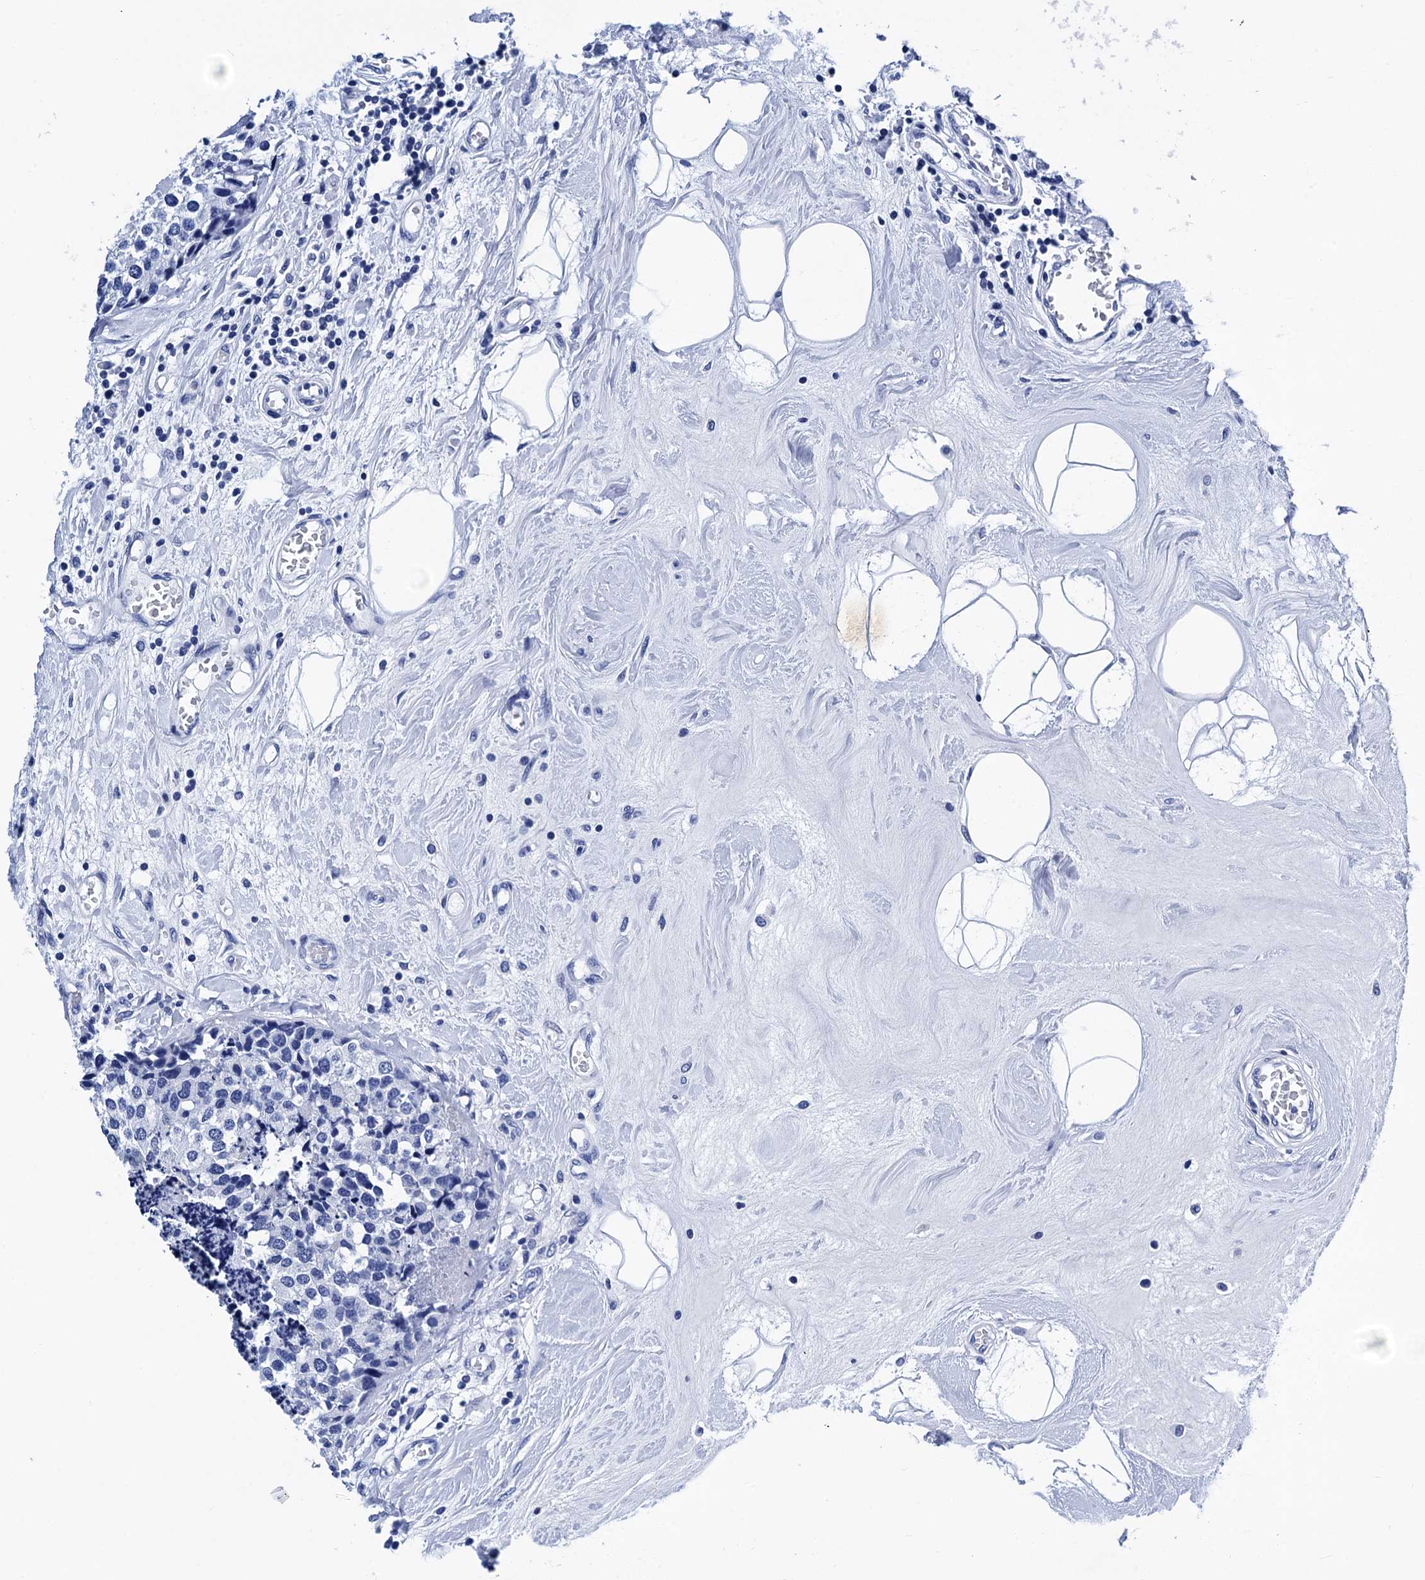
{"staining": {"intensity": "negative", "quantity": "none", "location": "none"}, "tissue": "breast cancer", "cell_type": "Tumor cells", "image_type": "cancer", "snomed": [{"axis": "morphology", "description": "Lobular carcinoma"}, {"axis": "topography", "description": "Breast"}], "caption": "This is a image of immunohistochemistry staining of breast cancer, which shows no staining in tumor cells.", "gene": "MYBPC3", "patient": {"sex": "female", "age": 59}}